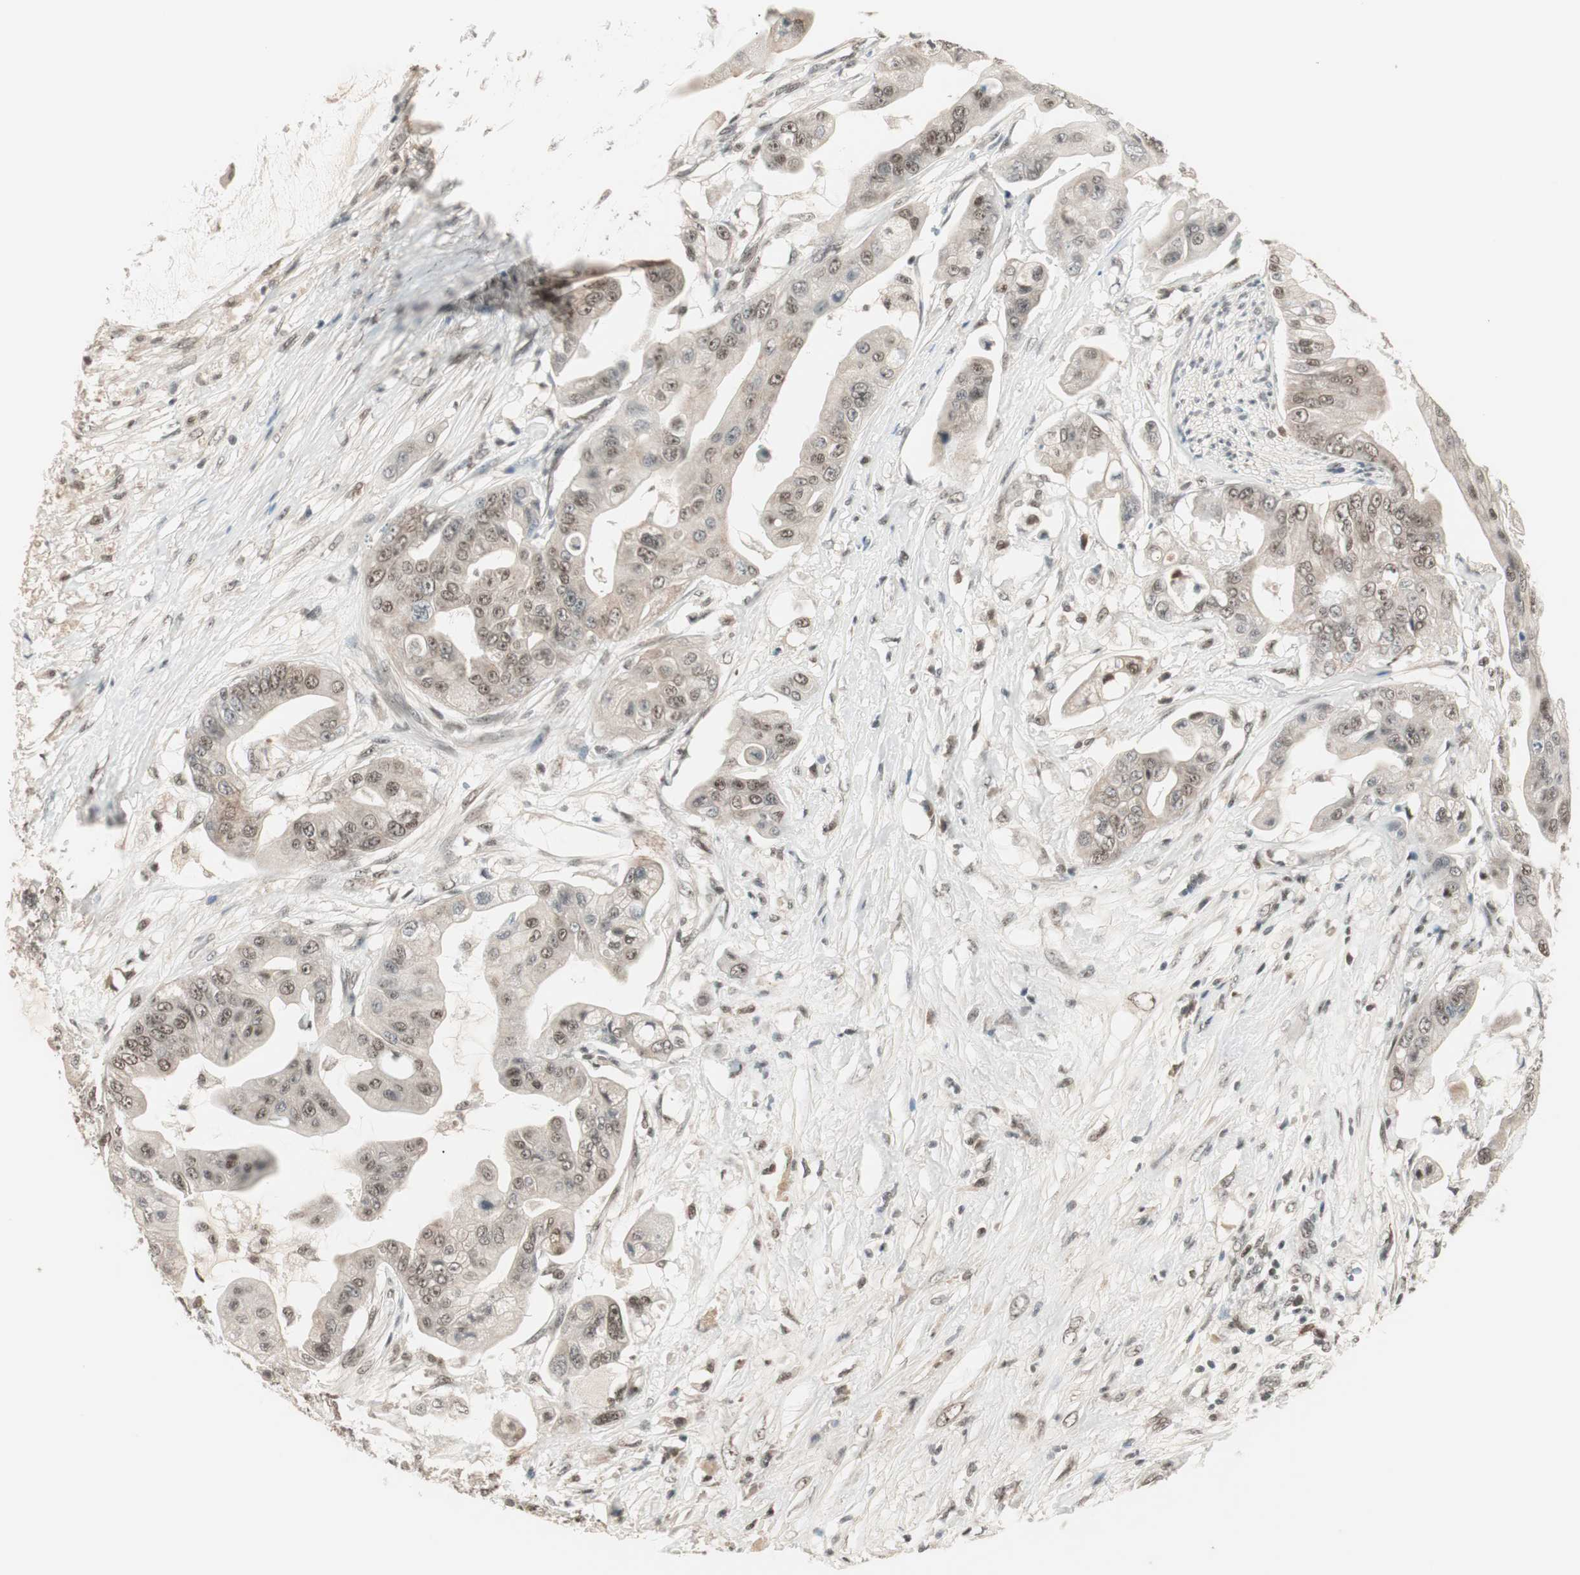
{"staining": {"intensity": "weak", "quantity": "25%-75%", "location": "nuclear"}, "tissue": "pancreatic cancer", "cell_type": "Tumor cells", "image_type": "cancer", "snomed": [{"axis": "morphology", "description": "Adenocarcinoma, NOS"}, {"axis": "topography", "description": "Pancreas"}], "caption": "The image reveals immunohistochemical staining of adenocarcinoma (pancreatic). There is weak nuclear positivity is appreciated in approximately 25%-75% of tumor cells. The staining is performed using DAB (3,3'-diaminobenzidine) brown chromogen to label protein expression. The nuclei are counter-stained blue using hematoxylin.", "gene": "NFRKB", "patient": {"sex": "female", "age": 75}}